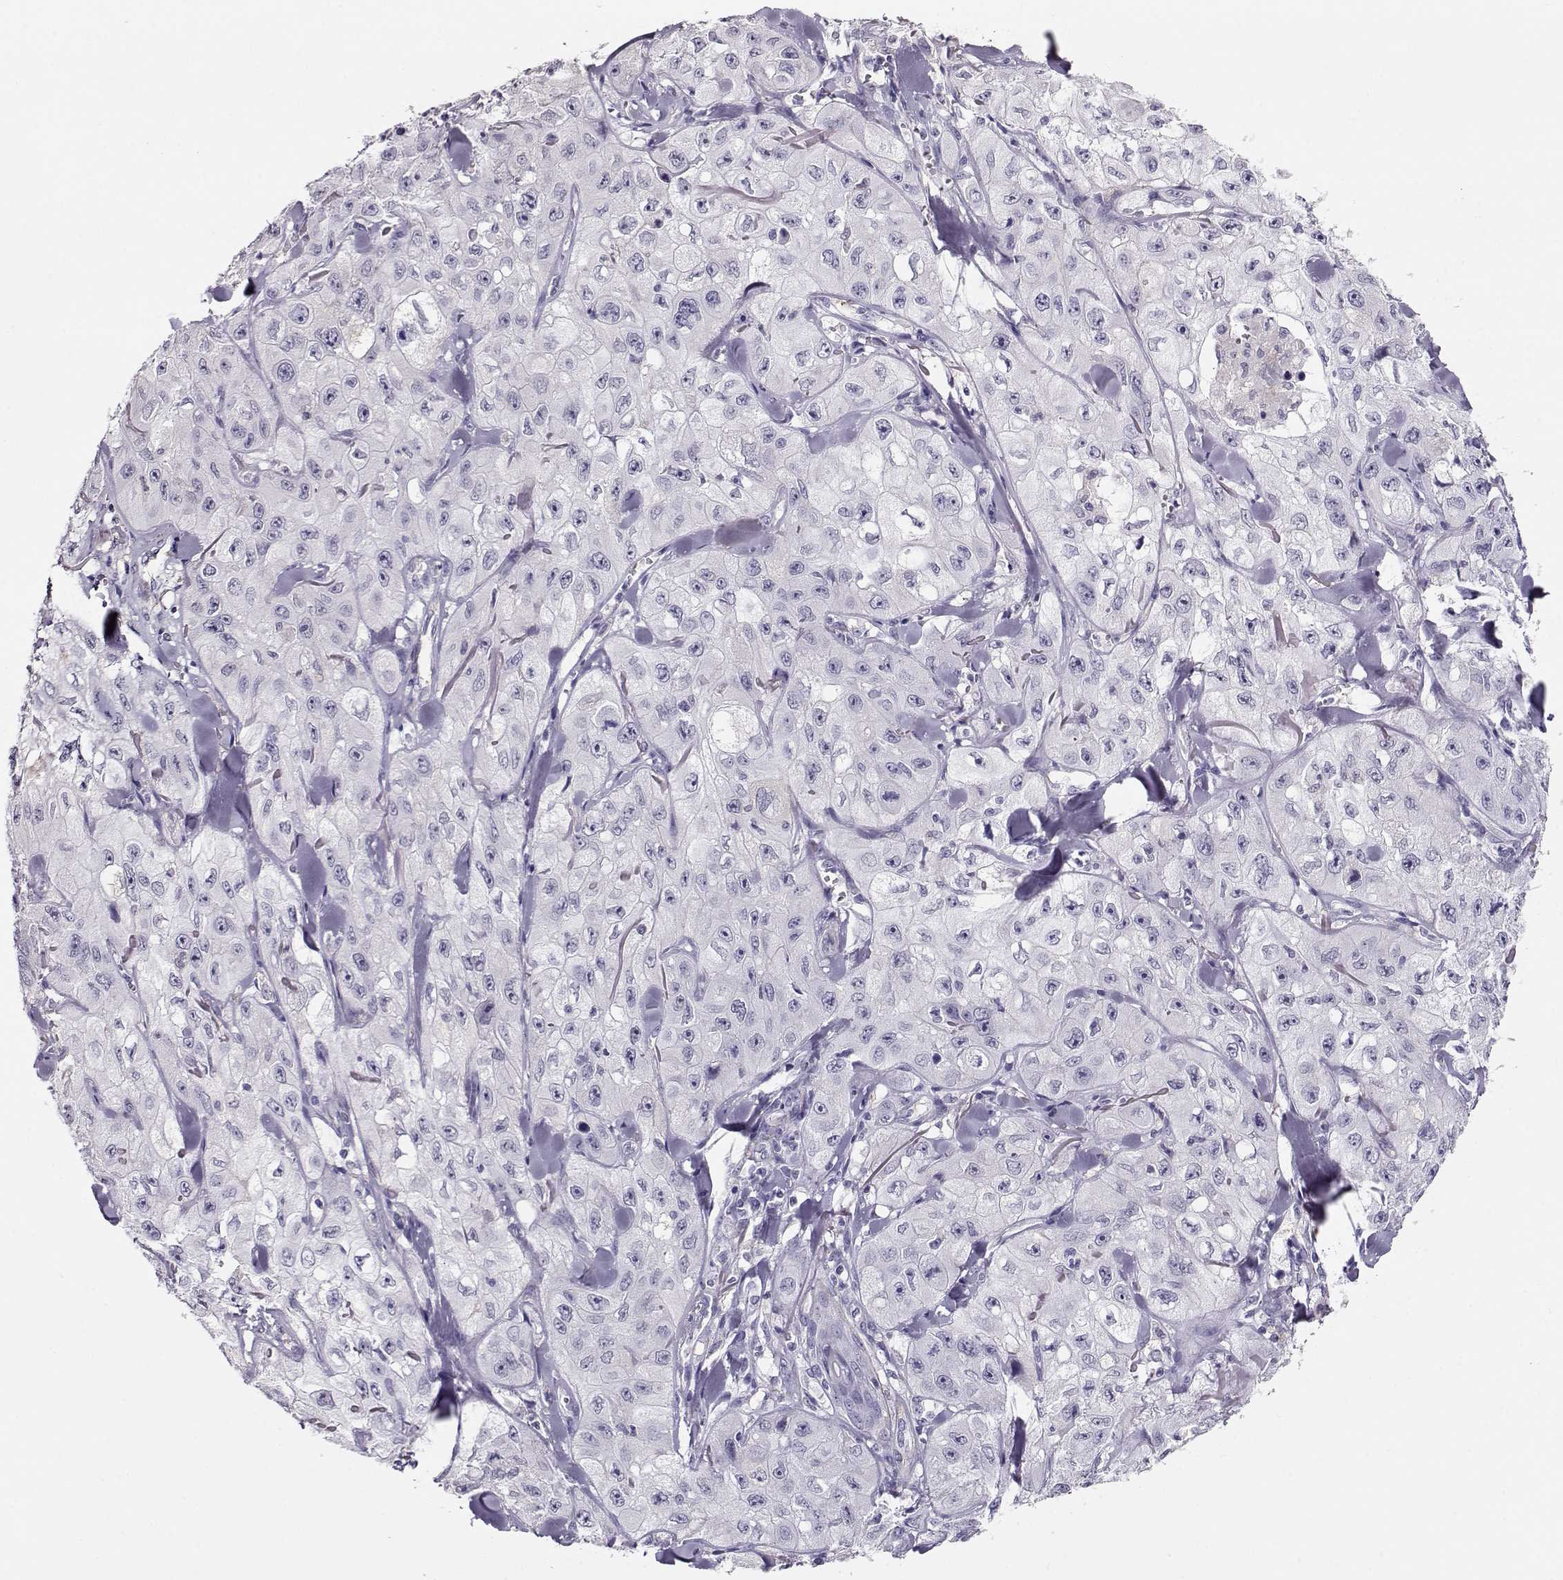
{"staining": {"intensity": "negative", "quantity": "none", "location": "none"}, "tissue": "skin cancer", "cell_type": "Tumor cells", "image_type": "cancer", "snomed": [{"axis": "morphology", "description": "Squamous cell carcinoma, NOS"}, {"axis": "topography", "description": "Skin"}, {"axis": "topography", "description": "Subcutis"}], "caption": "Tumor cells show no significant protein expression in skin cancer.", "gene": "RBM44", "patient": {"sex": "male", "age": 73}}